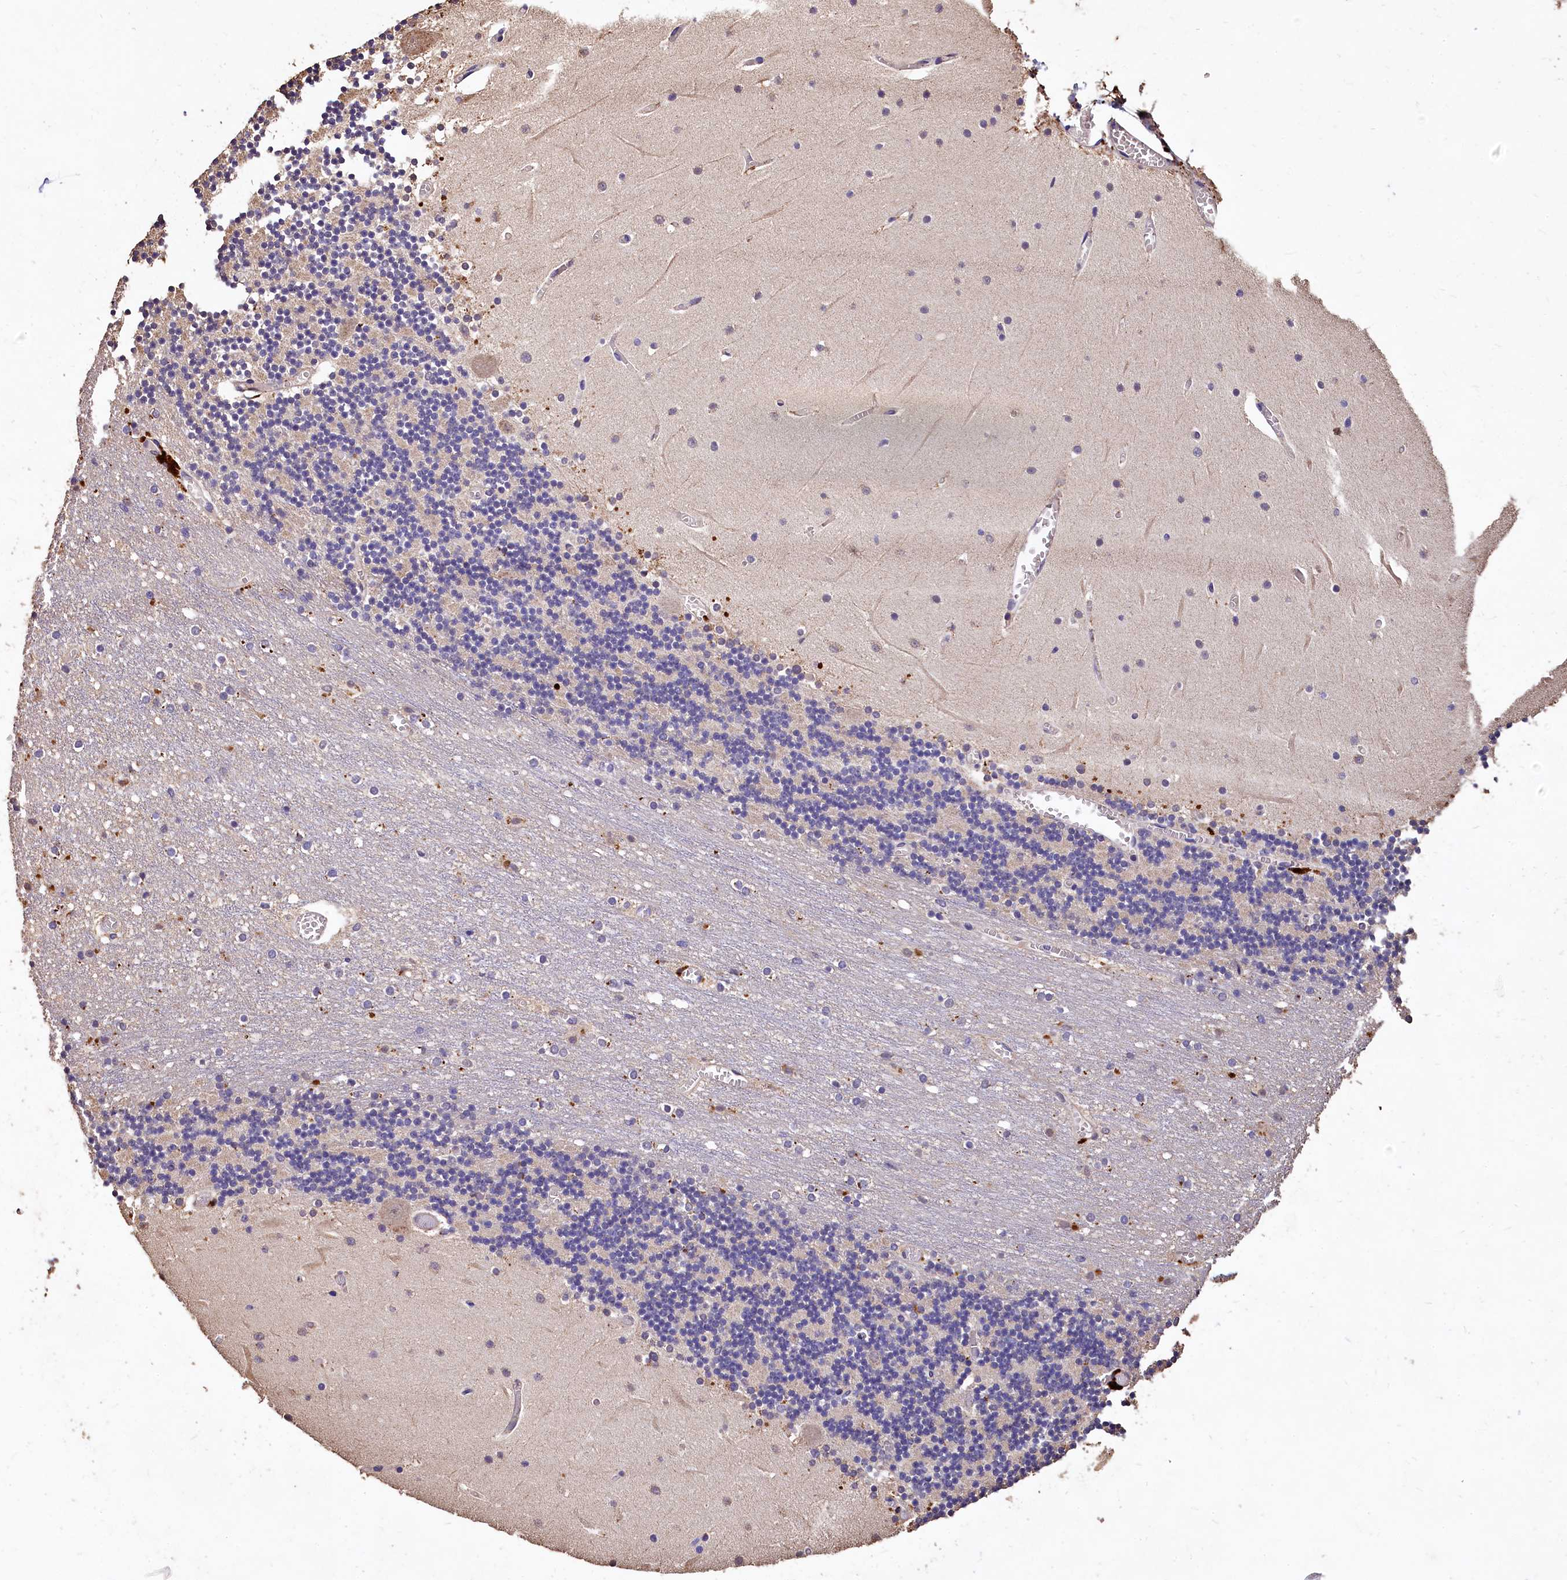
{"staining": {"intensity": "negative", "quantity": "none", "location": "none"}, "tissue": "cerebellum", "cell_type": "Cells in granular layer", "image_type": "normal", "snomed": [{"axis": "morphology", "description": "Normal tissue, NOS"}, {"axis": "topography", "description": "Cerebellum"}], "caption": "DAB immunohistochemical staining of benign human cerebellum reveals no significant expression in cells in granular layer. Nuclei are stained in blue.", "gene": "LSM4", "patient": {"sex": "female", "age": 28}}